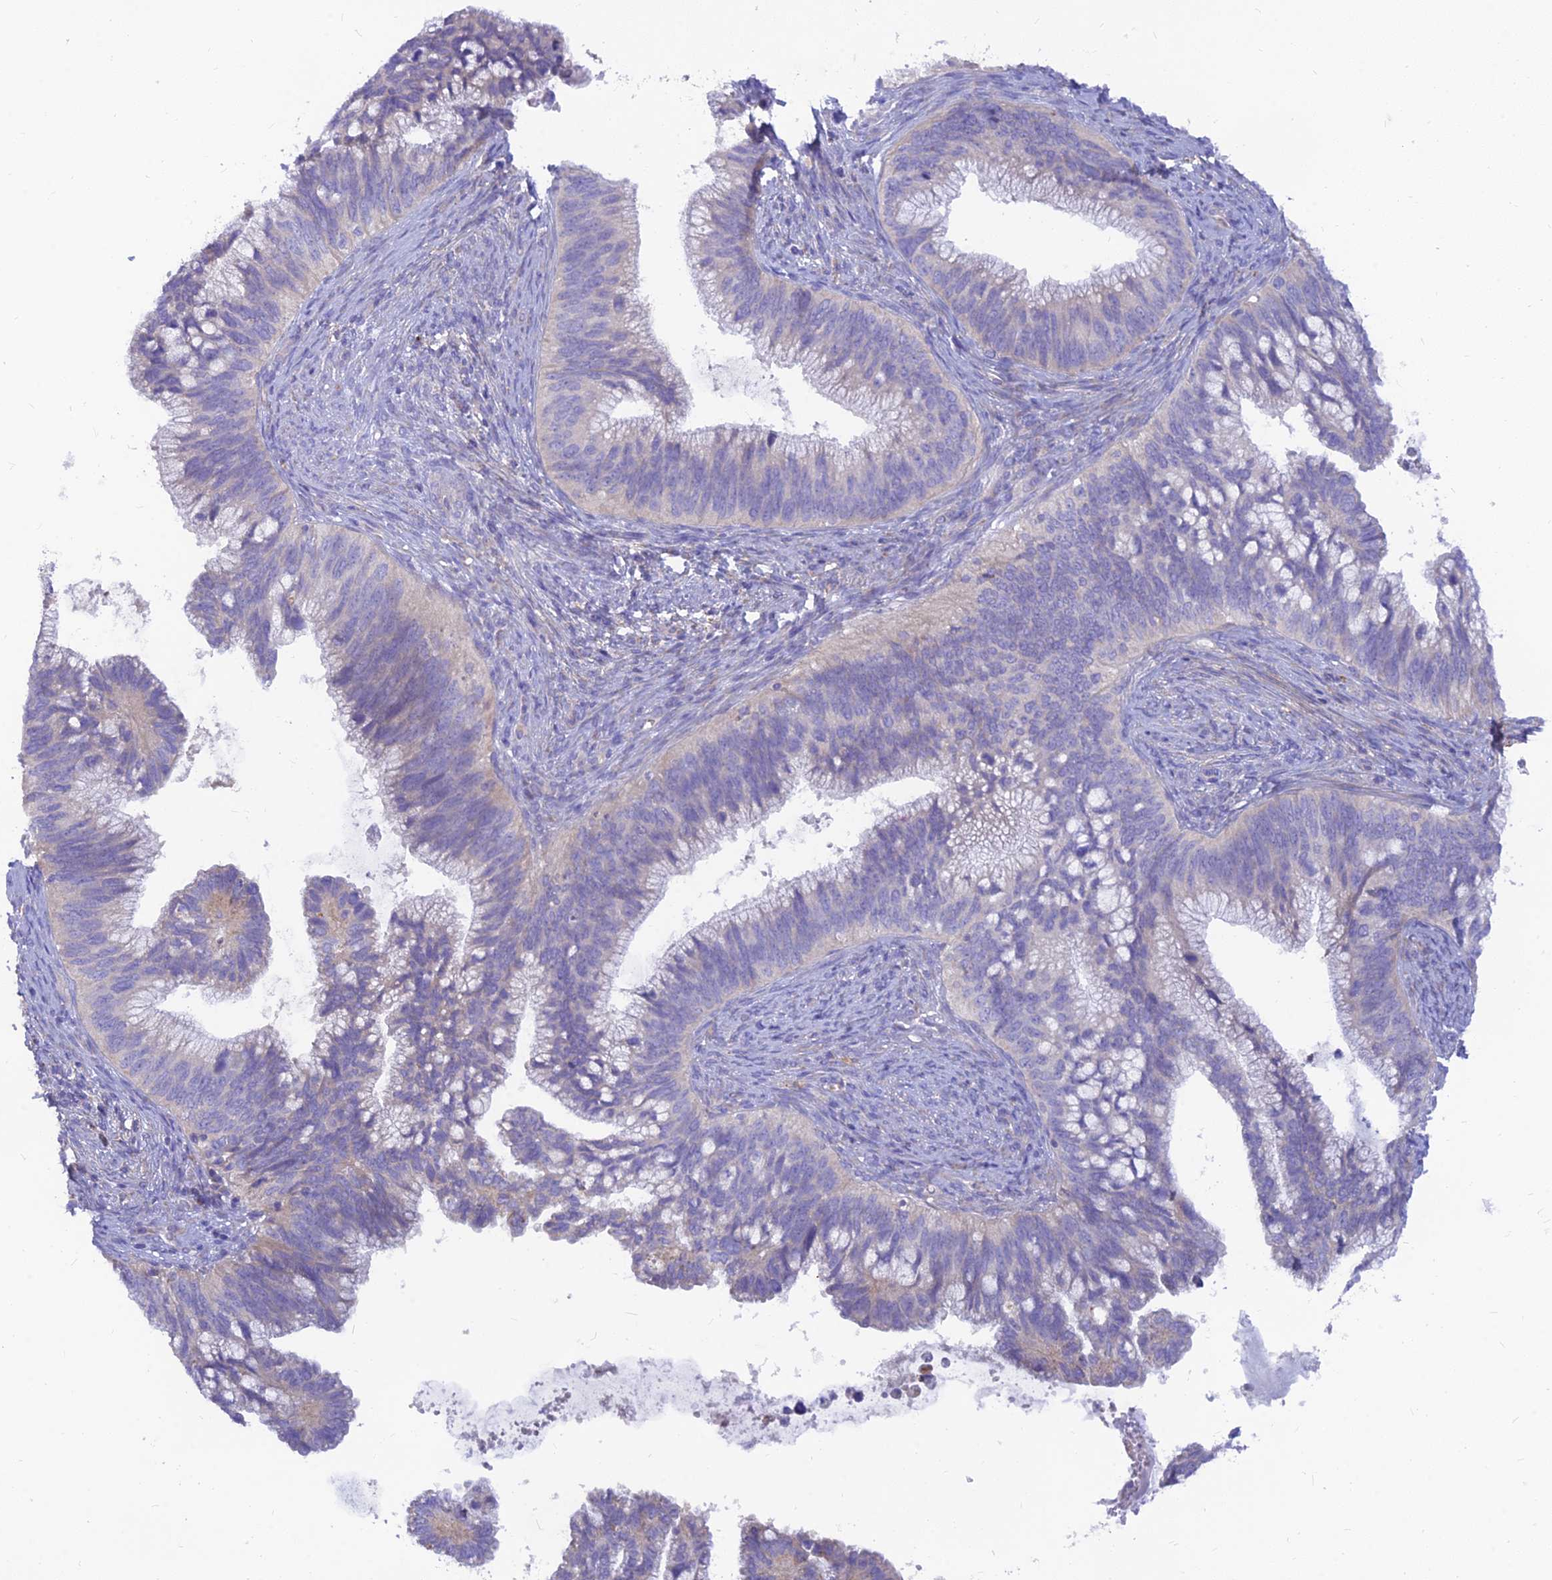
{"staining": {"intensity": "moderate", "quantity": "<25%", "location": "cytoplasmic/membranous"}, "tissue": "cervical cancer", "cell_type": "Tumor cells", "image_type": "cancer", "snomed": [{"axis": "morphology", "description": "Adenocarcinoma, NOS"}, {"axis": "topography", "description": "Cervix"}], "caption": "IHC of cervical cancer (adenocarcinoma) reveals low levels of moderate cytoplasmic/membranous staining in about <25% of tumor cells.", "gene": "TMEM30B", "patient": {"sex": "female", "age": 42}}